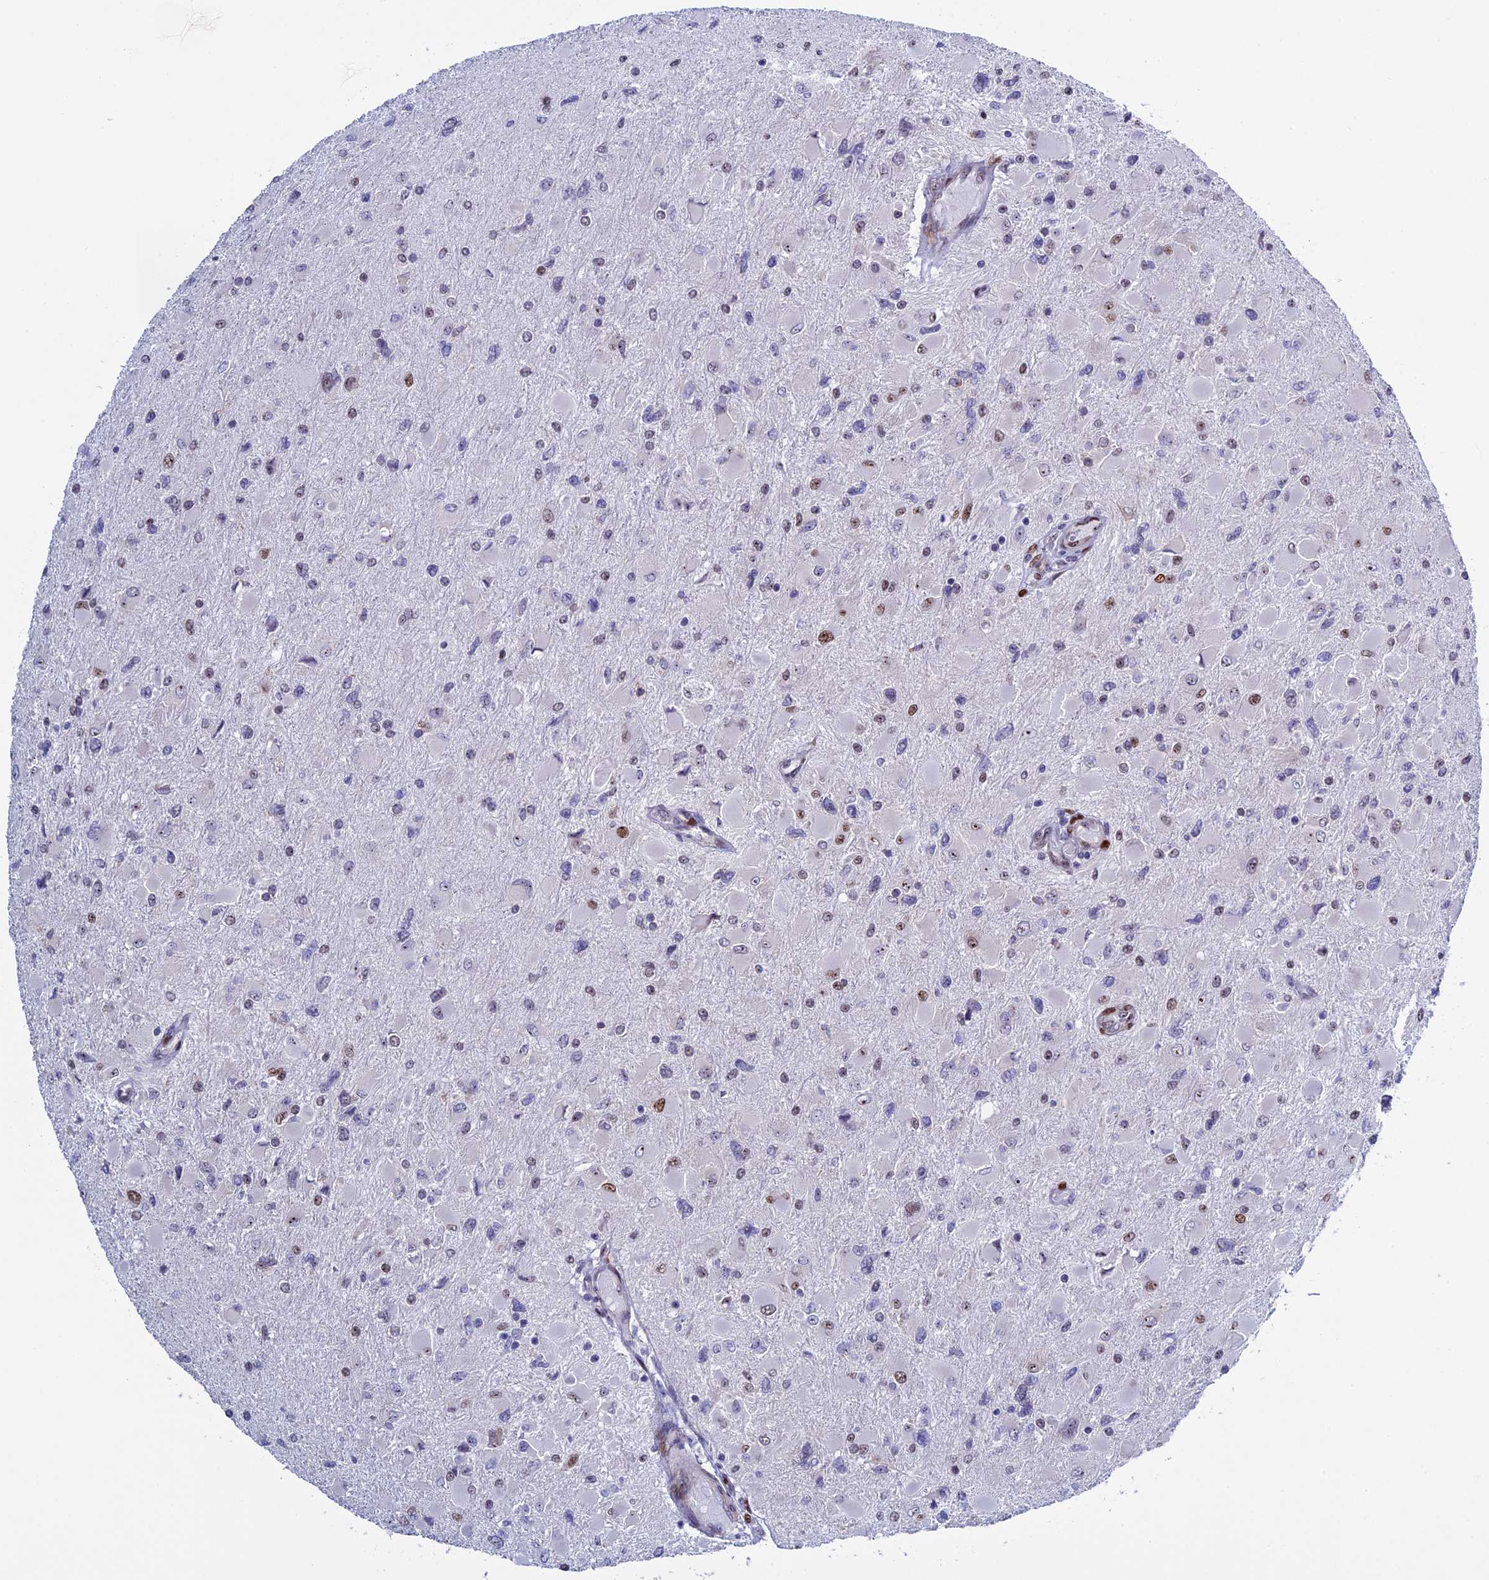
{"staining": {"intensity": "moderate", "quantity": "<25%", "location": "nuclear"}, "tissue": "glioma", "cell_type": "Tumor cells", "image_type": "cancer", "snomed": [{"axis": "morphology", "description": "Glioma, malignant, High grade"}, {"axis": "topography", "description": "Cerebral cortex"}], "caption": "Tumor cells display low levels of moderate nuclear expression in approximately <25% of cells in human glioma. (Stains: DAB in brown, nuclei in blue, Microscopy: brightfield microscopy at high magnification).", "gene": "CCDC86", "patient": {"sex": "female", "age": 36}}